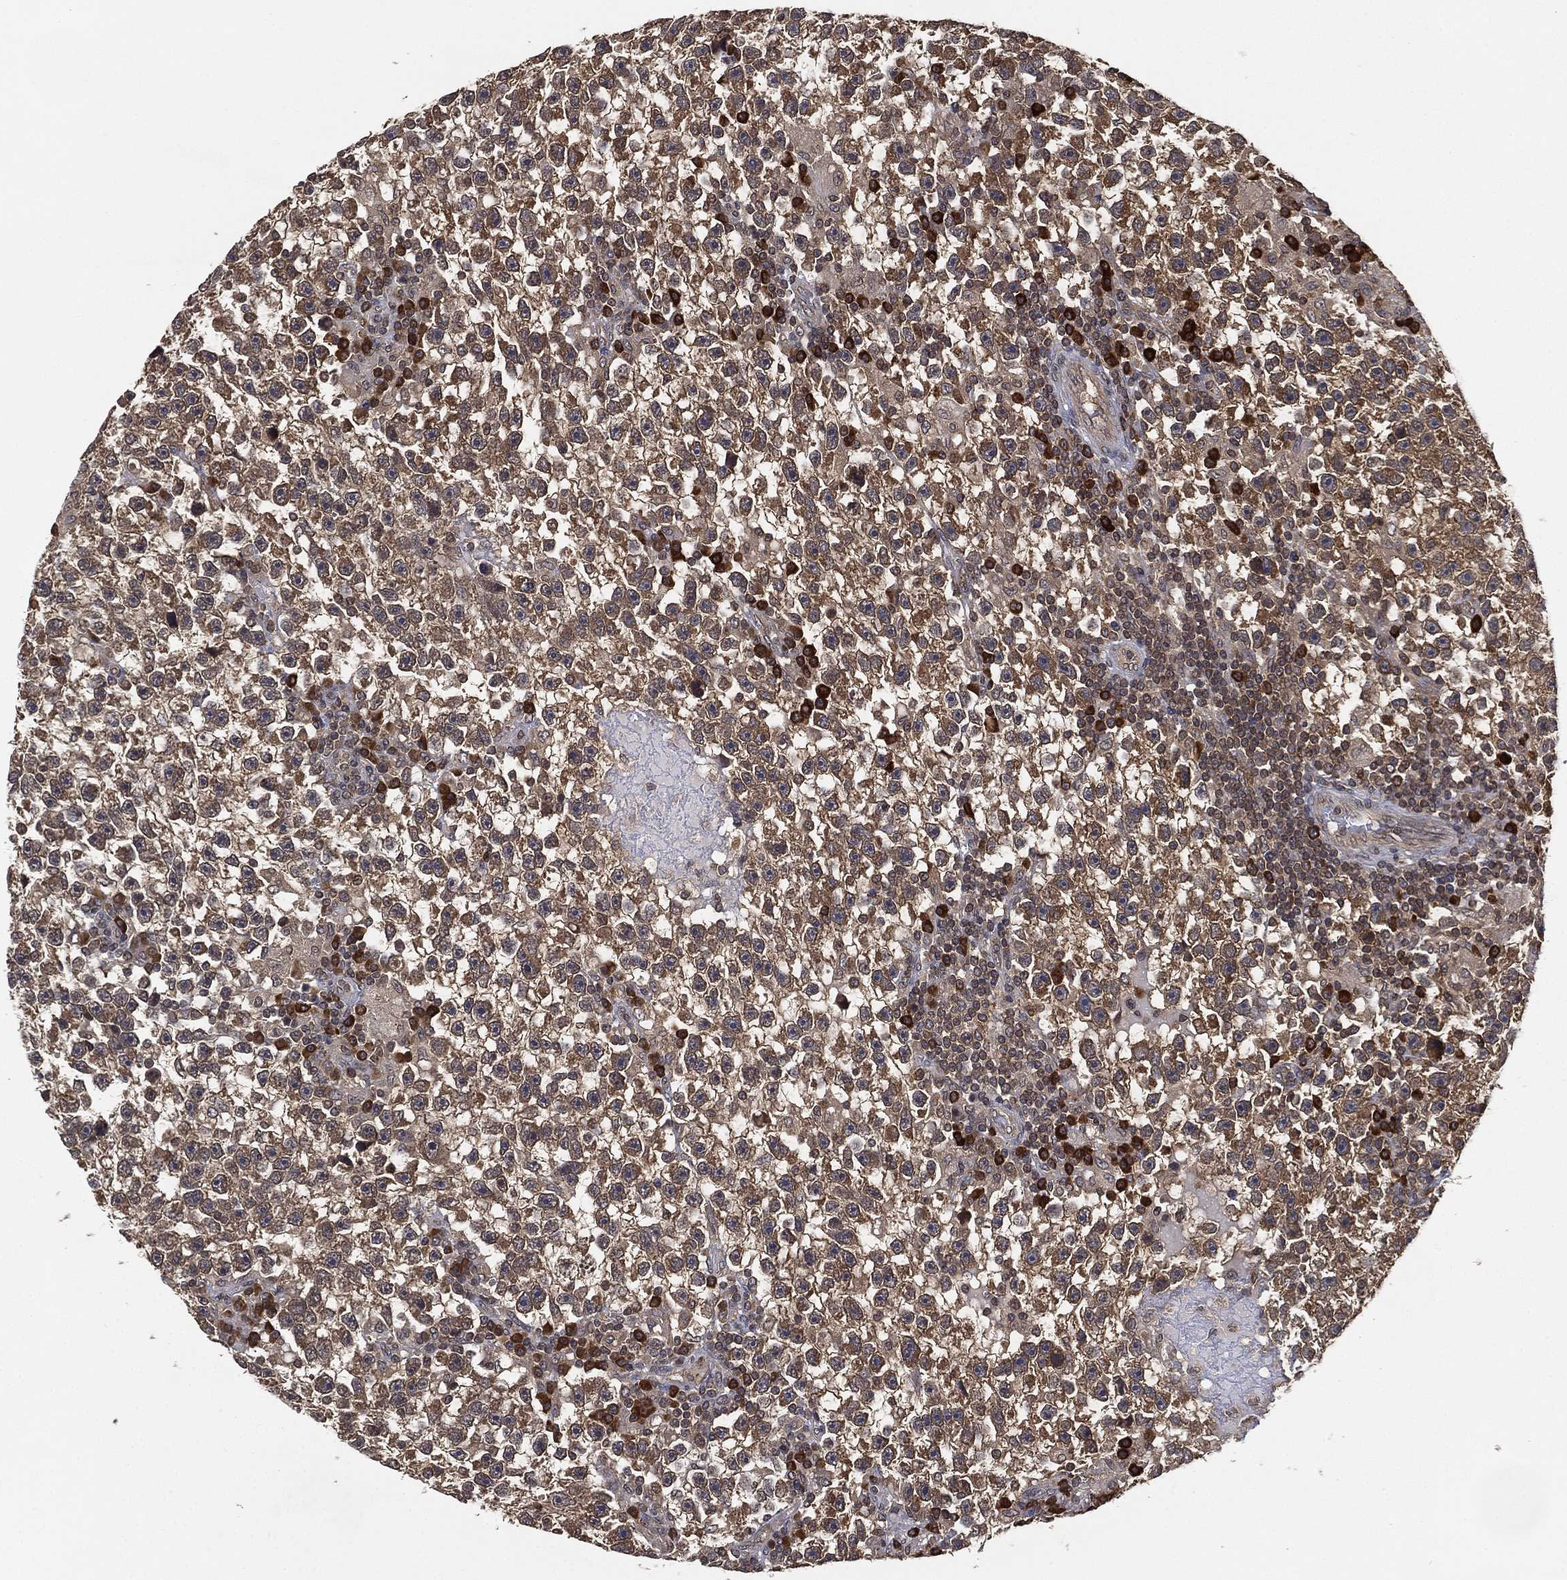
{"staining": {"intensity": "moderate", "quantity": ">75%", "location": "cytoplasmic/membranous"}, "tissue": "testis cancer", "cell_type": "Tumor cells", "image_type": "cancer", "snomed": [{"axis": "morphology", "description": "Seminoma, NOS"}, {"axis": "topography", "description": "Testis"}], "caption": "Human testis seminoma stained with a brown dye shows moderate cytoplasmic/membranous positive expression in approximately >75% of tumor cells.", "gene": "UBA5", "patient": {"sex": "male", "age": 47}}